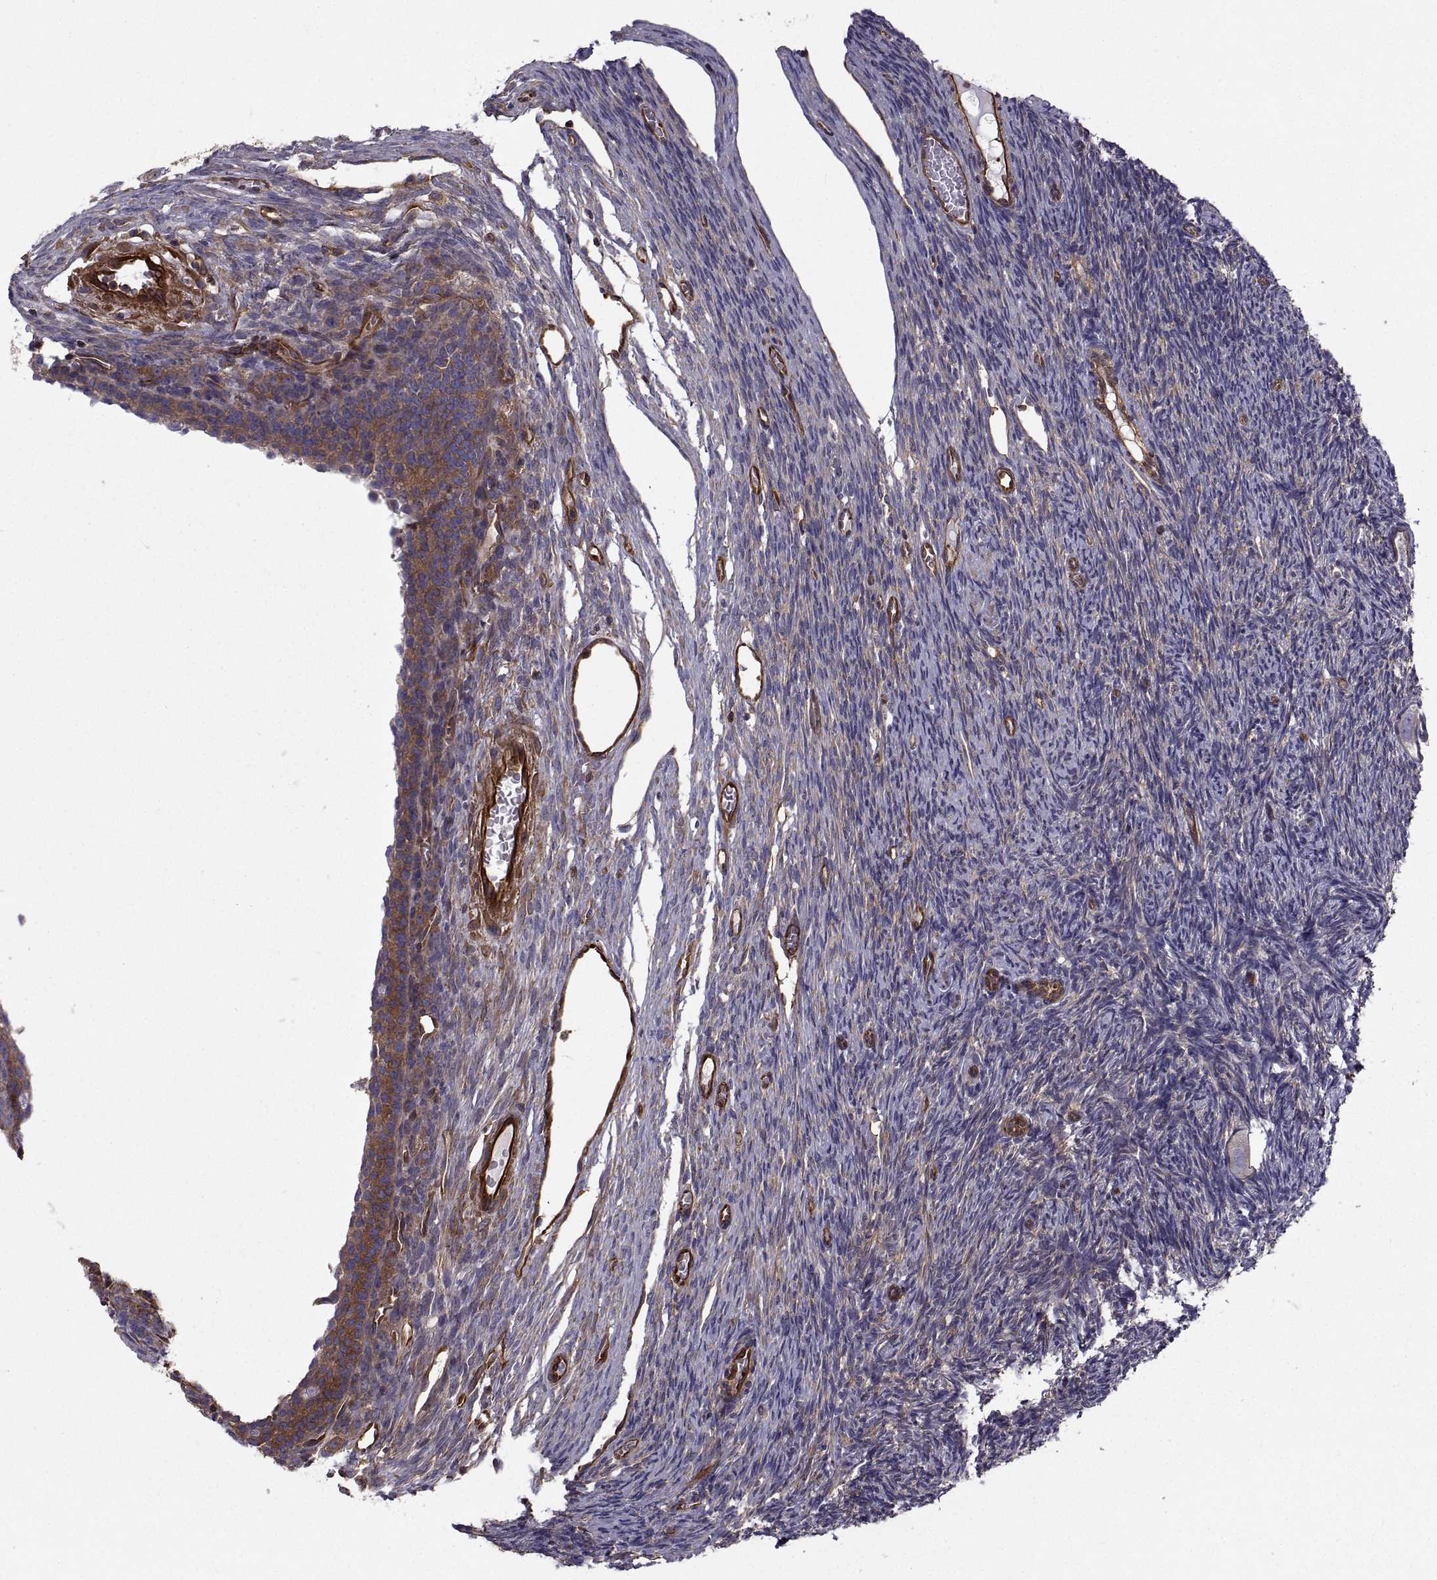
{"staining": {"intensity": "negative", "quantity": "none", "location": "none"}, "tissue": "ovary", "cell_type": "Ovarian stroma cells", "image_type": "normal", "snomed": [{"axis": "morphology", "description": "Normal tissue, NOS"}, {"axis": "topography", "description": "Ovary"}], "caption": "This histopathology image is of normal ovary stained with immunohistochemistry (IHC) to label a protein in brown with the nuclei are counter-stained blue. There is no staining in ovarian stroma cells. (Immunohistochemistry, brightfield microscopy, high magnification).", "gene": "MYH9", "patient": {"sex": "female", "age": 27}}